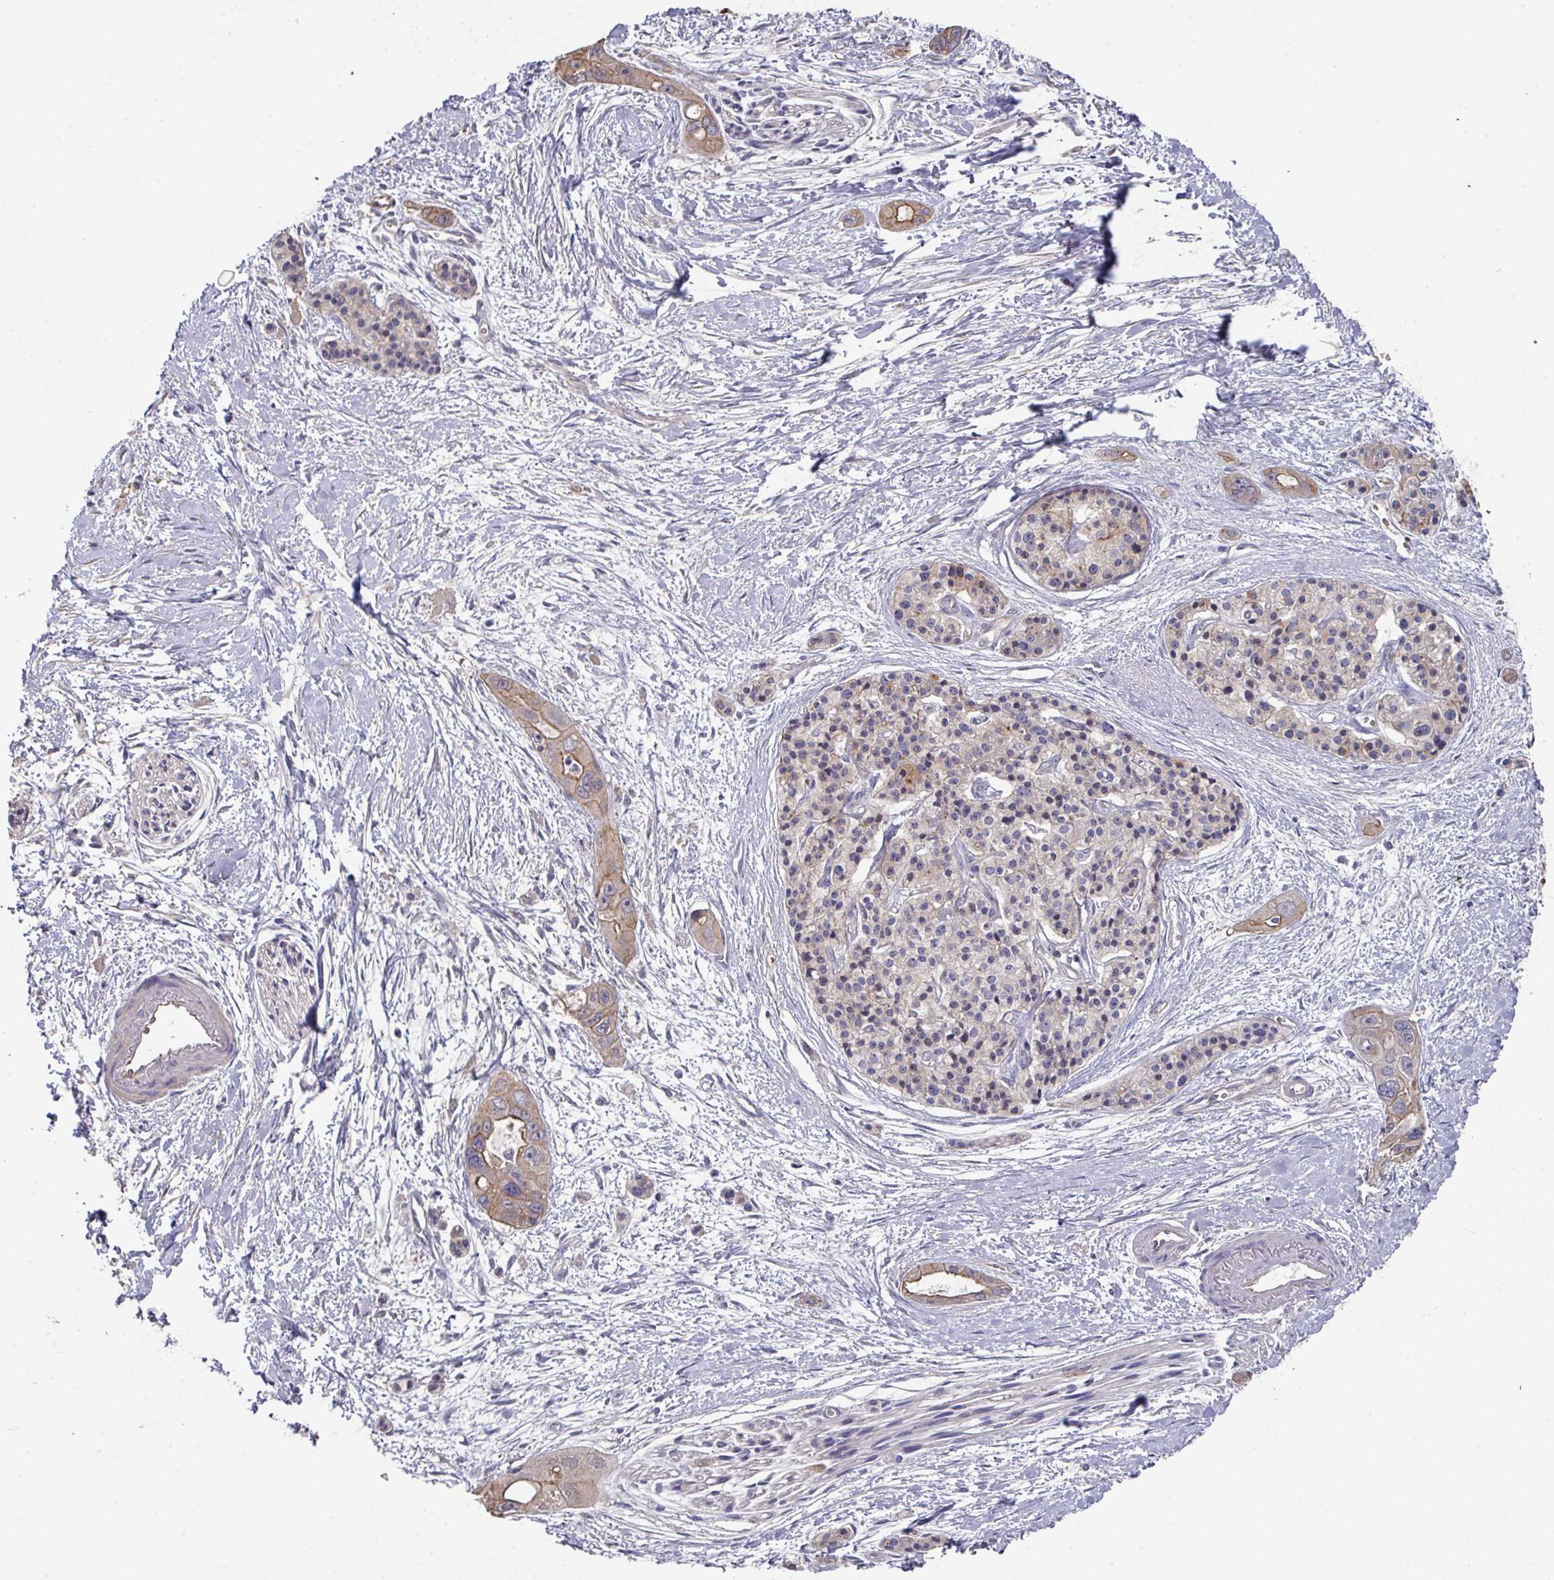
{"staining": {"intensity": "moderate", "quantity": "25%-75%", "location": "cytoplasmic/membranous"}, "tissue": "pancreatic cancer", "cell_type": "Tumor cells", "image_type": "cancer", "snomed": [{"axis": "morphology", "description": "Adenocarcinoma, NOS"}, {"axis": "topography", "description": "Pancreas"}], "caption": "Brown immunohistochemical staining in human pancreatic cancer (adenocarcinoma) exhibits moderate cytoplasmic/membranous expression in about 25%-75% of tumor cells. (IHC, brightfield microscopy, high magnification).", "gene": "PRR5", "patient": {"sex": "female", "age": 50}}